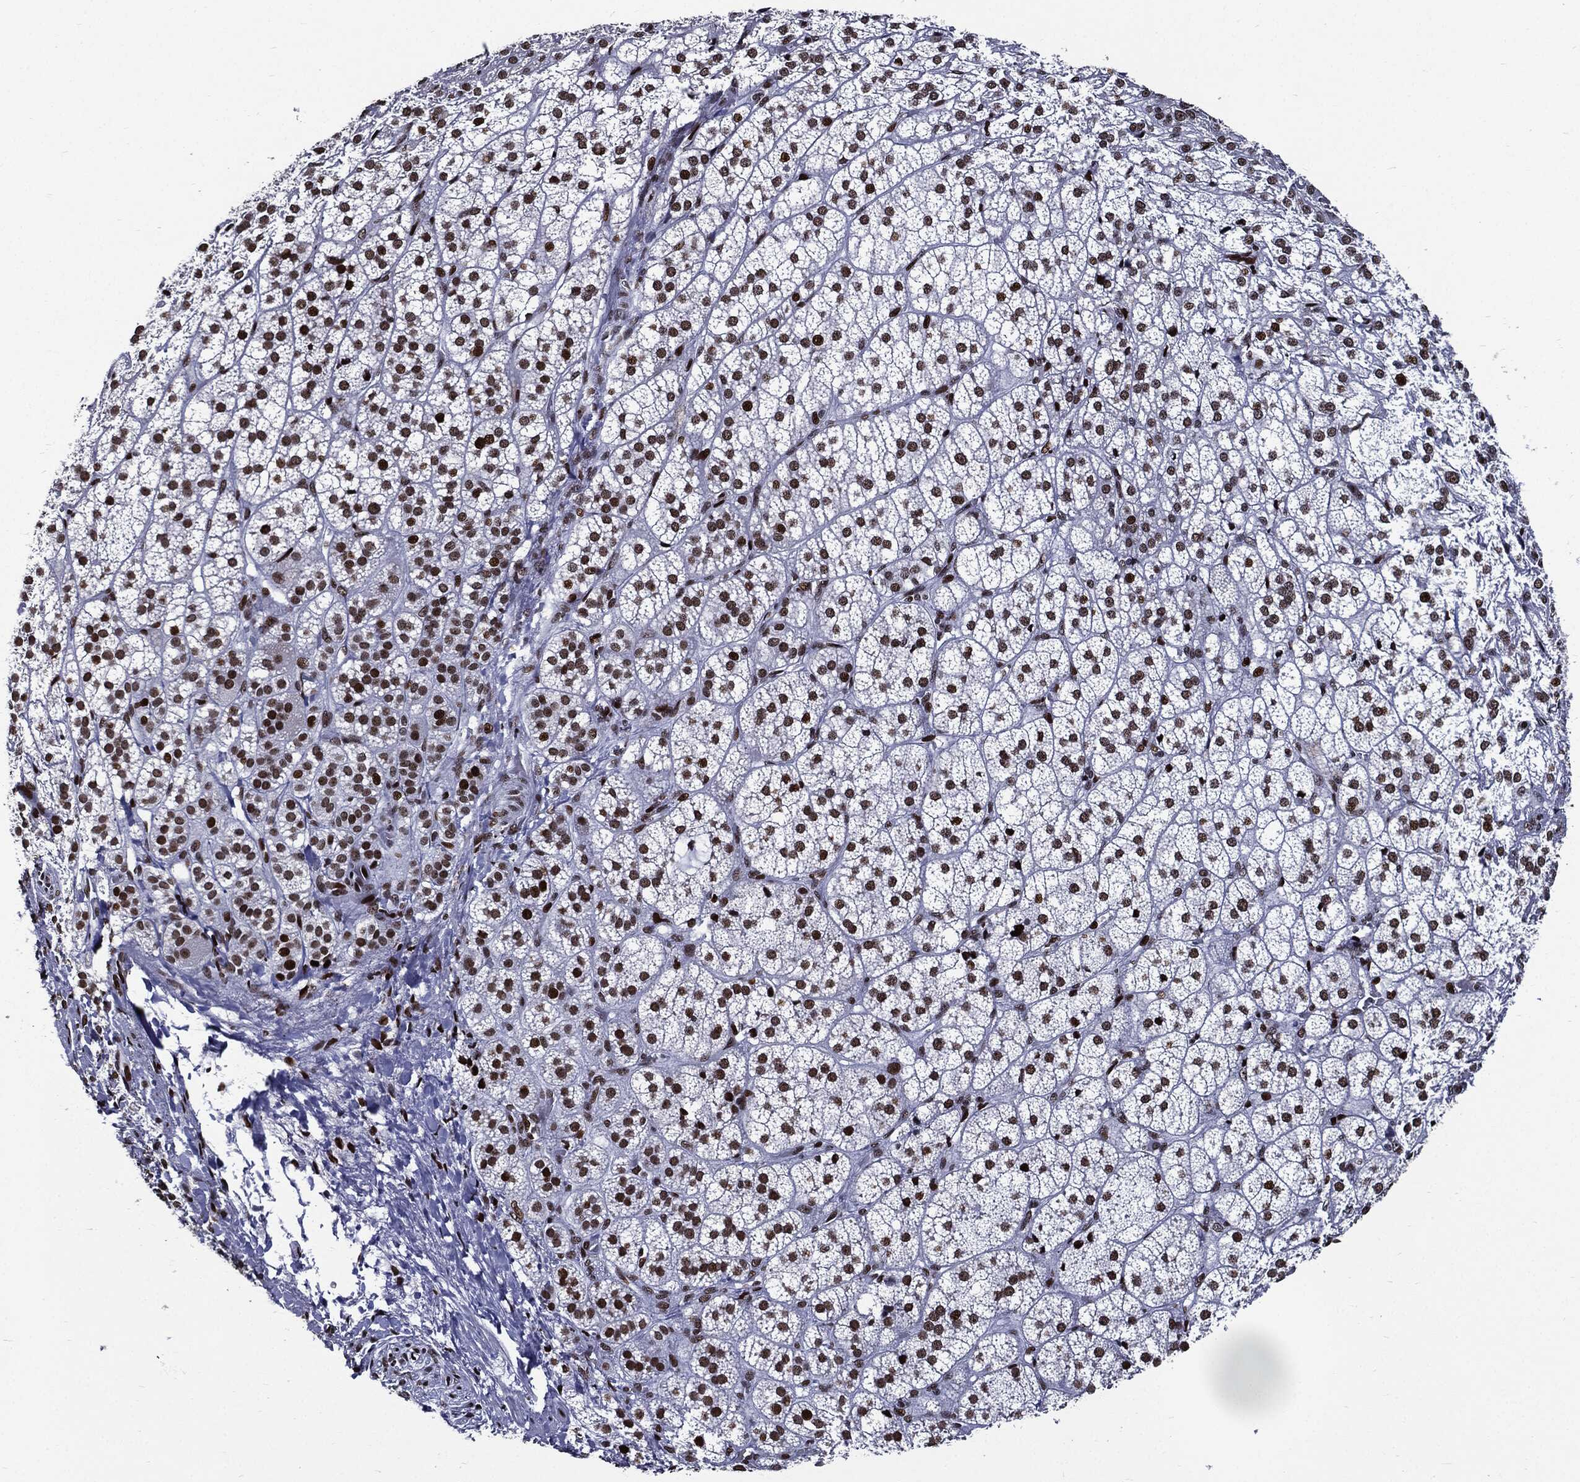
{"staining": {"intensity": "strong", "quantity": ">75%", "location": "nuclear"}, "tissue": "adrenal gland", "cell_type": "Glandular cells", "image_type": "normal", "snomed": [{"axis": "morphology", "description": "Normal tissue, NOS"}, {"axis": "topography", "description": "Adrenal gland"}], "caption": "Strong nuclear staining is appreciated in approximately >75% of glandular cells in normal adrenal gland. The staining was performed using DAB, with brown indicating positive protein expression. Nuclei are stained blue with hematoxylin.", "gene": "ZFP91", "patient": {"sex": "female", "age": 60}}